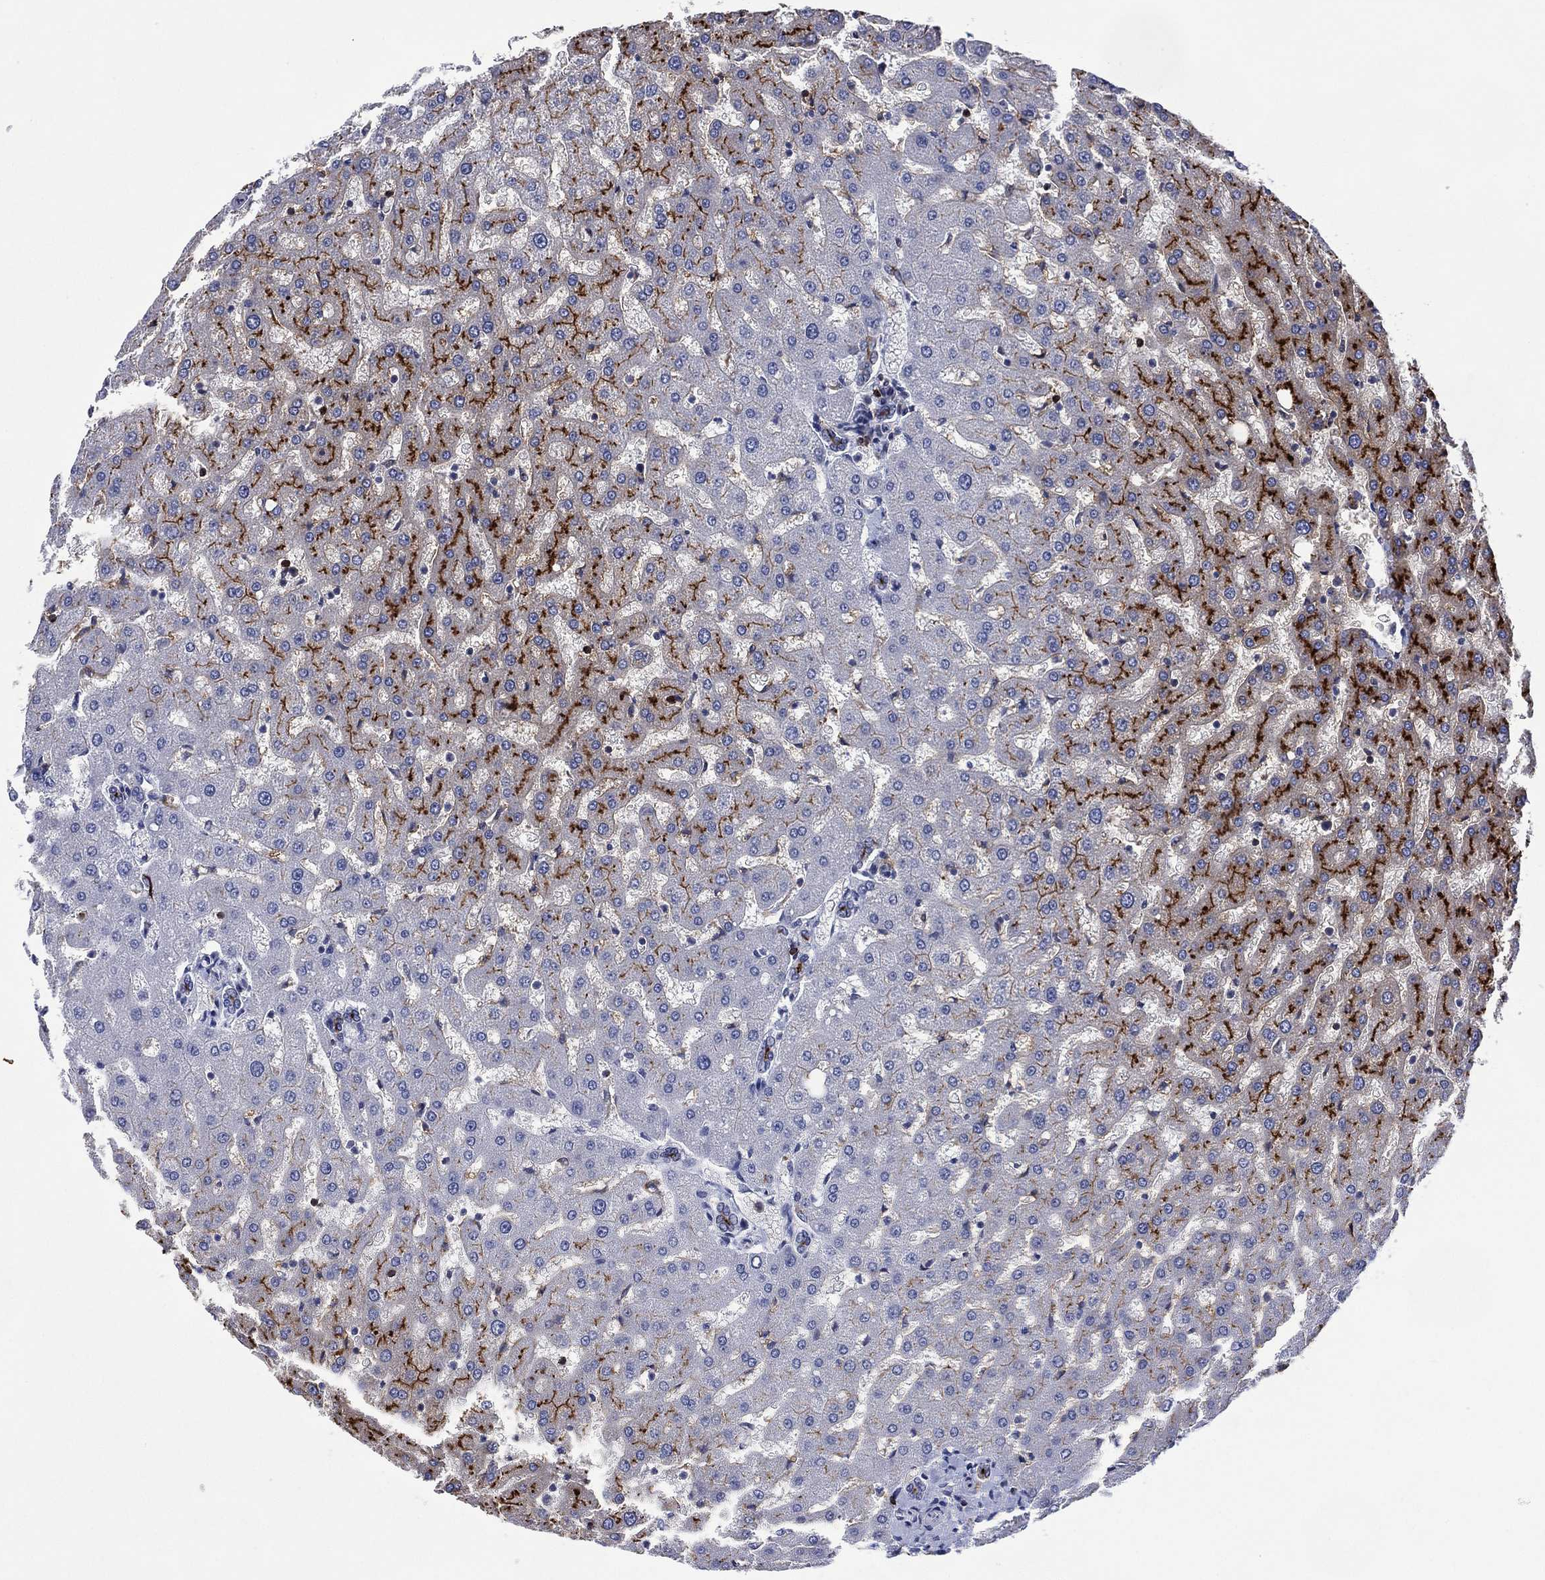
{"staining": {"intensity": "negative", "quantity": "none", "location": "none"}, "tissue": "liver", "cell_type": "Cholangiocytes", "image_type": "normal", "snomed": [{"axis": "morphology", "description": "Normal tissue, NOS"}, {"axis": "topography", "description": "Liver"}], "caption": "Liver stained for a protein using immunohistochemistry (IHC) displays no expression cholangiocytes.", "gene": "DPP4", "patient": {"sex": "female", "age": 50}}